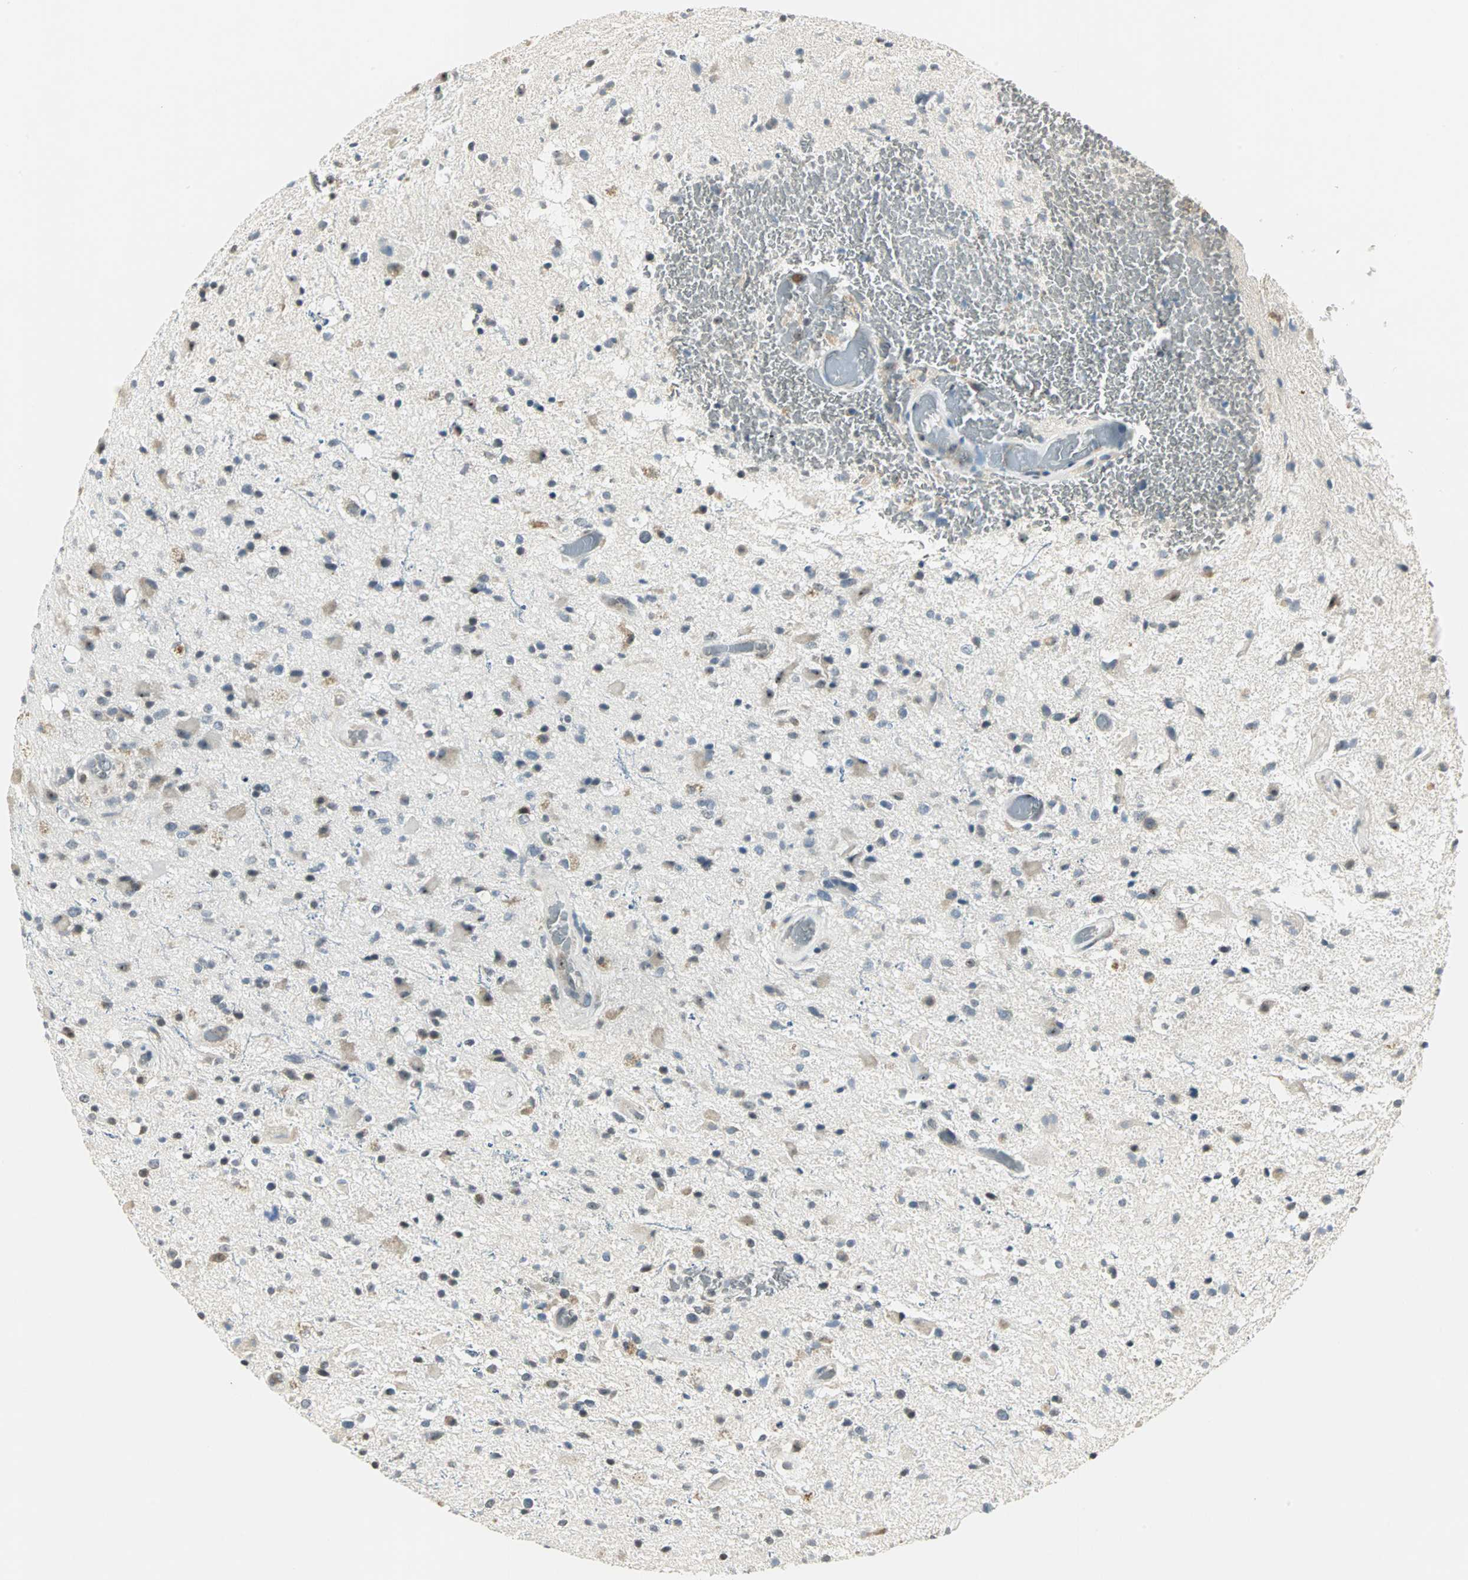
{"staining": {"intensity": "weak", "quantity": "25%-75%", "location": "cytoplasmic/membranous,nuclear"}, "tissue": "glioma", "cell_type": "Tumor cells", "image_type": "cancer", "snomed": [{"axis": "morphology", "description": "Glioma, malignant, High grade"}, {"axis": "topography", "description": "Brain"}], "caption": "Protein staining displays weak cytoplasmic/membranous and nuclear staining in approximately 25%-75% of tumor cells in glioma.", "gene": "CCT5", "patient": {"sex": "male", "age": 33}}